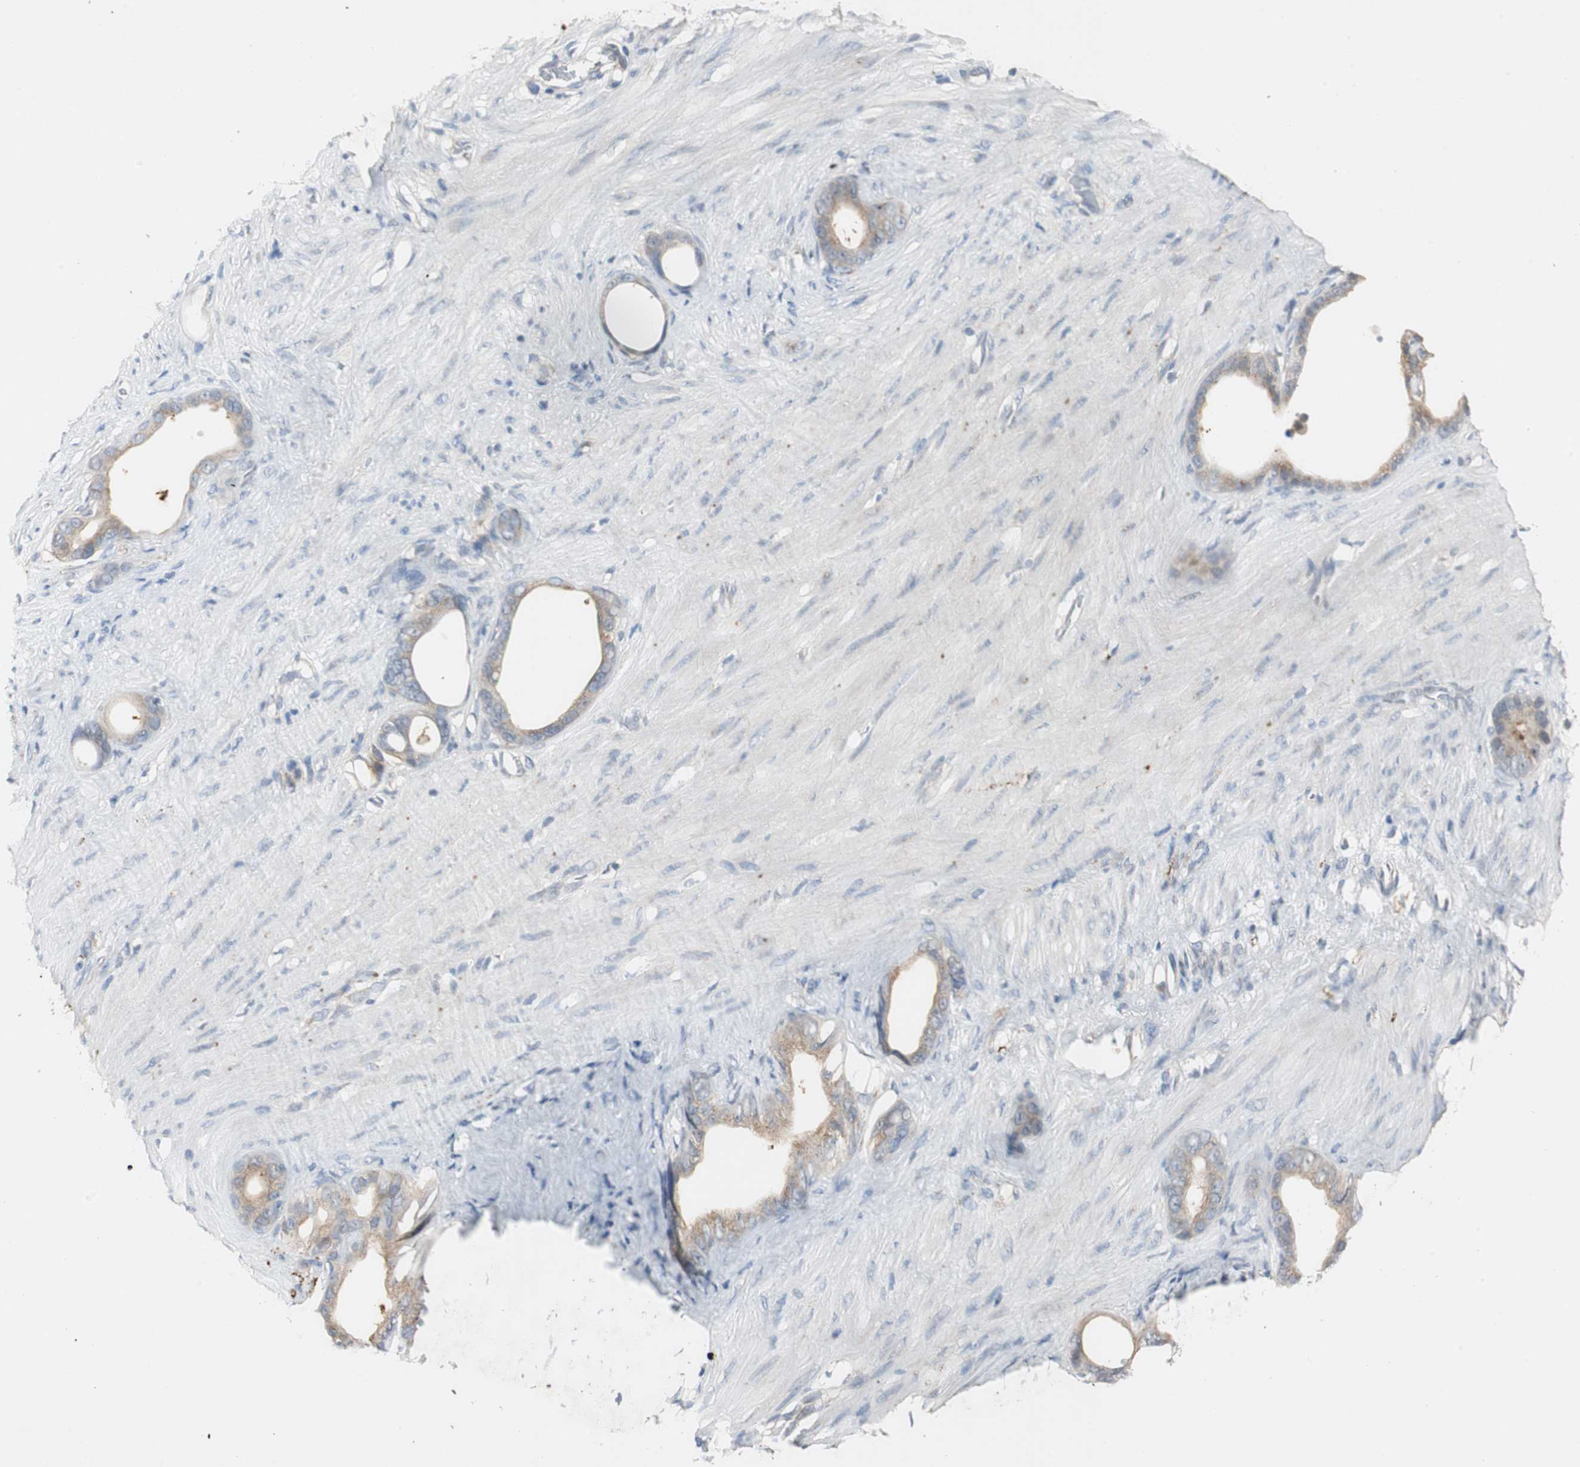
{"staining": {"intensity": "weak", "quantity": "25%-75%", "location": "cytoplasmic/membranous"}, "tissue": "stomach cancer", "cell_type": "Tumor cells", "image_type": "cancer", "snomed": [{"axis": "morphology", "description": "Adenocarcinoma, NOS"}, {"axis": "topography", "description": "Stomach"}], "caption": "DAB immunohistochemical staining of human stomach cancer reveals weak cytoplasmic/membranous protein positivity in approximately 25%-75% of tumor cells. The staining was performed using DAB (3,3'-diaminobenzidine), with brown indicating positive protein expression. Nuclei are stained blue with hematoxylin.", "gene": "PTPRN2", "patient": {"sex": "female", "age": 75}}